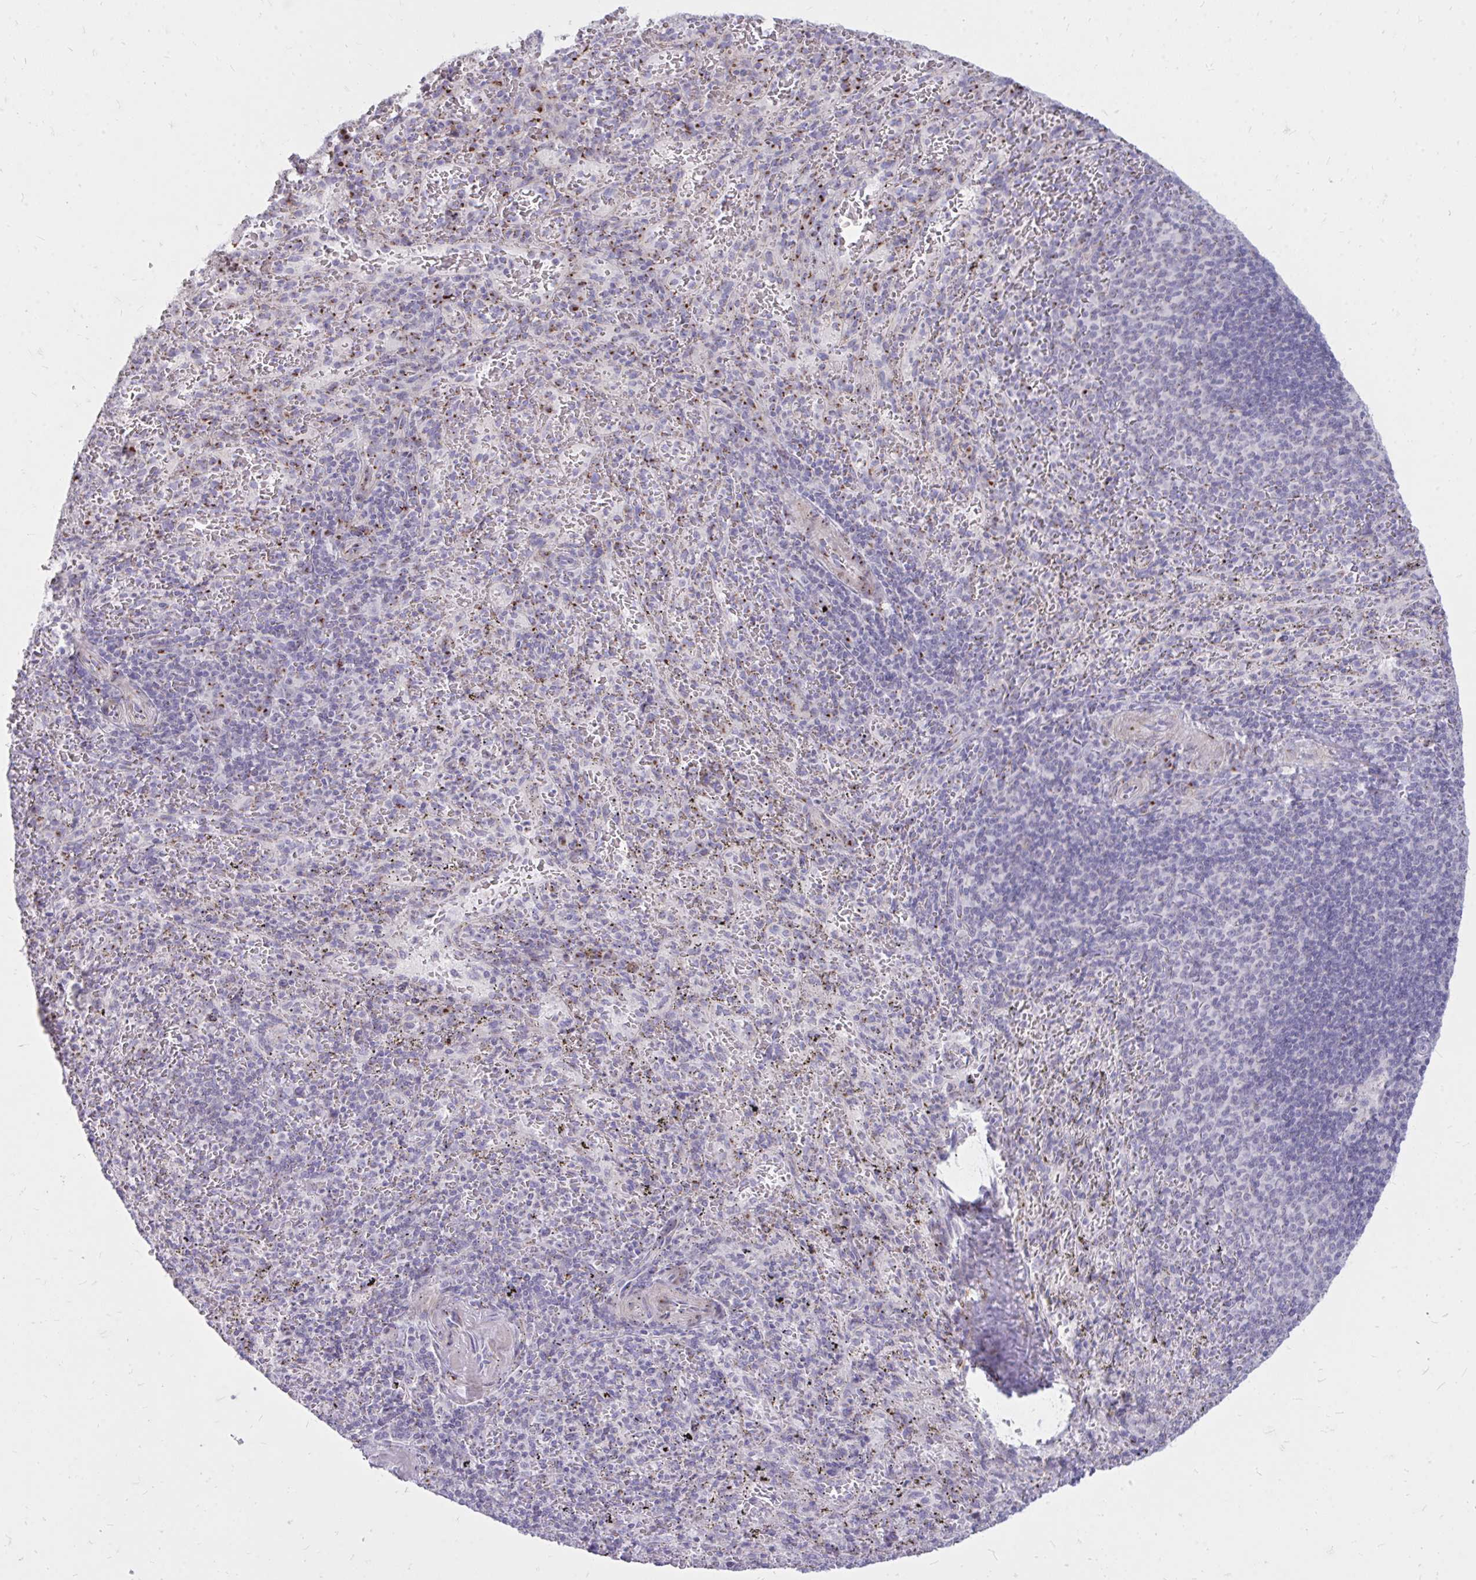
{"staining": {"intensity": "strong", "quantity": "<25%", "location": "cytoplasmic/membranous"}, "tissue": "spleen", "cell_type": "Cells in red pulp", "image_type": "normal", "snomed": [{"axis": "morphology", "description": "Normal tissue, NOS"}, {"axis": "topography", "description": "Spleen"}], "caption": "Protein expression analysis of benign spleen demonstrates strong cytoplasmic/membranous staining in about <25% of cells in red pulp. Nuclei are stained in blue.", "gene": "RAB6A", "patient": {"sex": "male", "age": 57}}